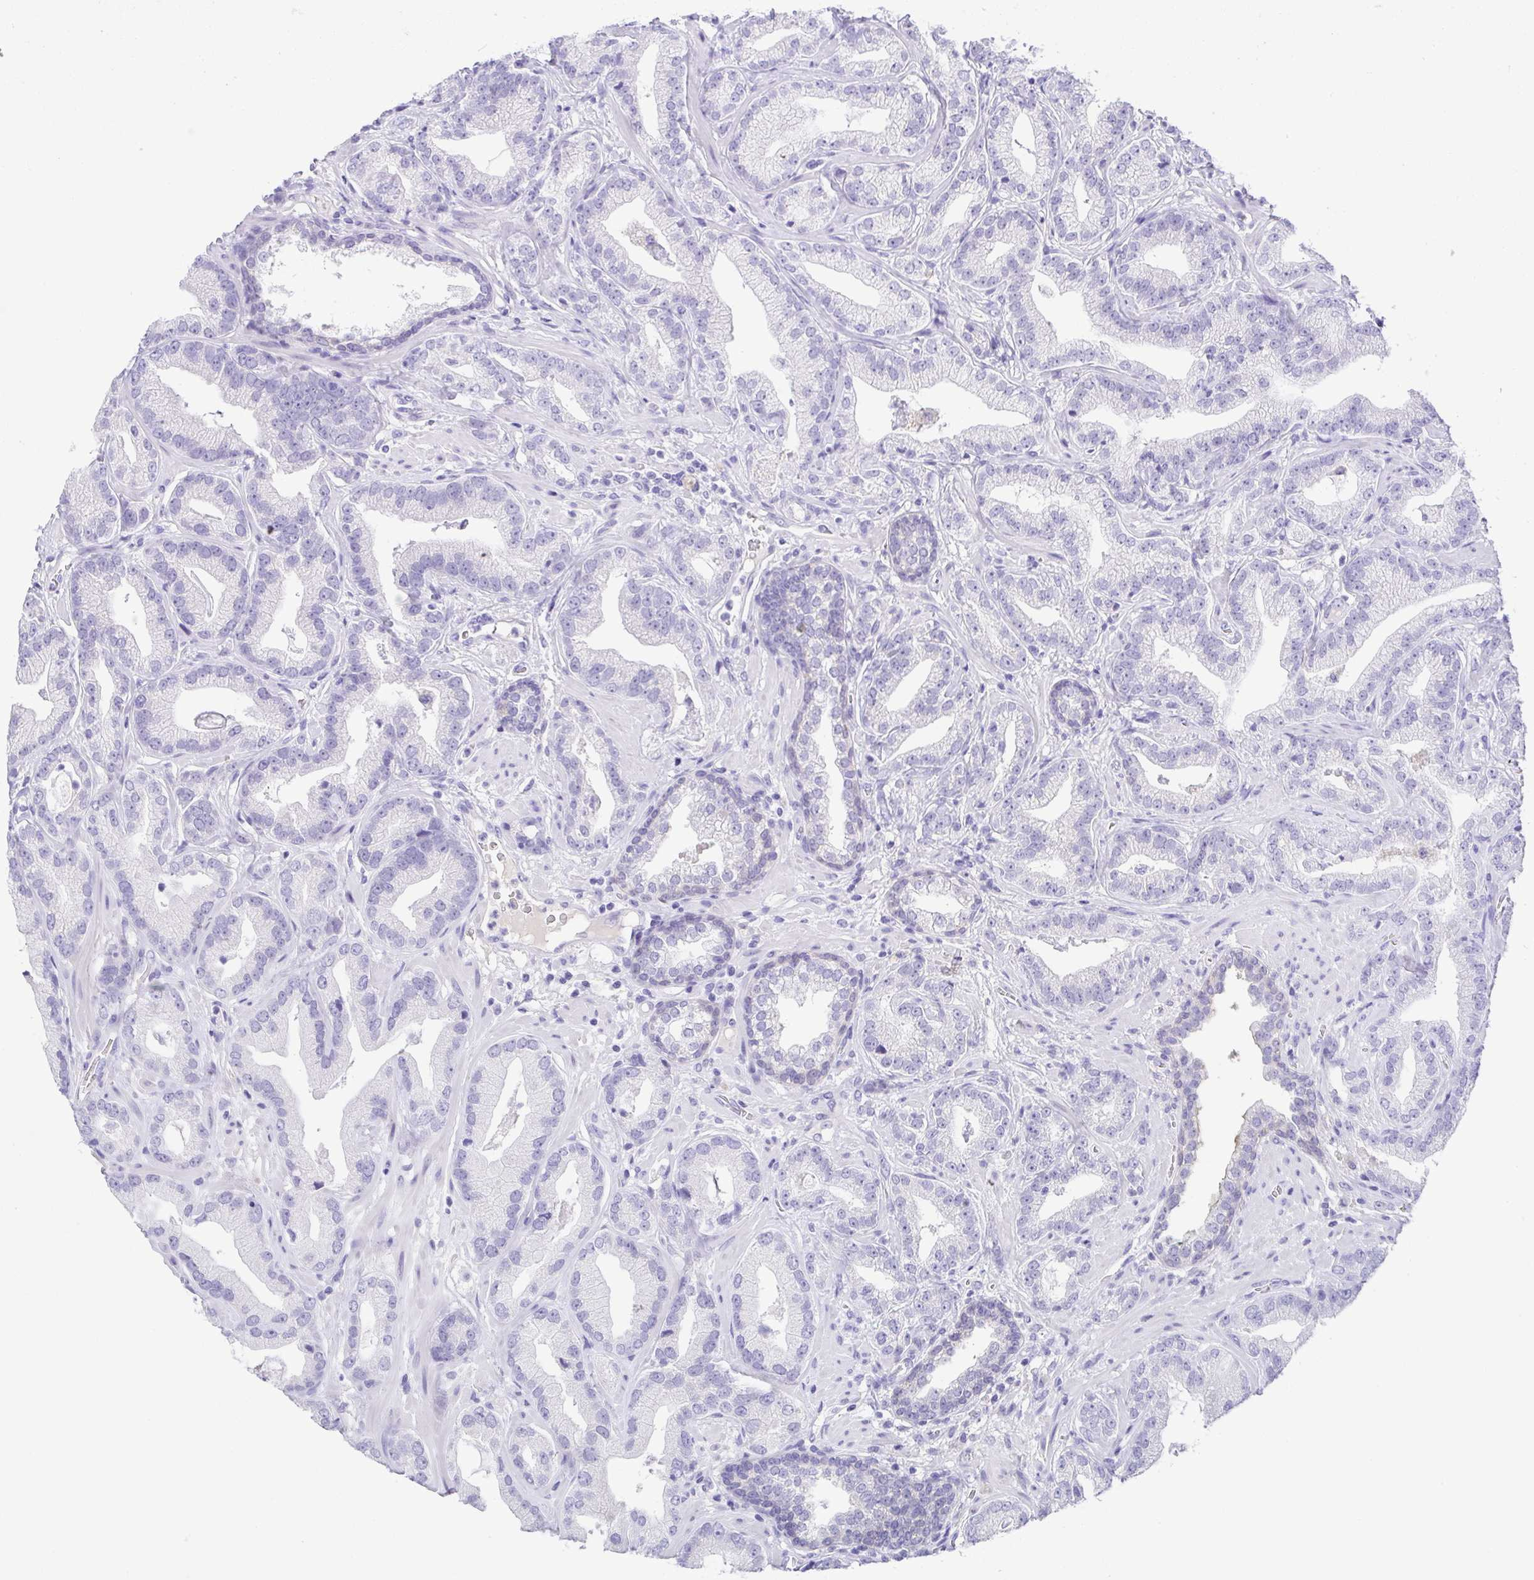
{"staining": {"intensity": "negative", "quantity": "none", "location": "none"}, "tissue": "prostate cancer", "cell_type": "Tumor cells", "image_type": "cancer", "snomed": [{"axis": "morphology", "description": "Adenocarcinoma, Low grade"}, {"axis": "topography", "description": "Prostate"}], "caption": "DAB (3,3'-diaminobenzidine) immunohistochemical staining of human prostate cancer (low-grade adenocarcinoma) demonstrates no significant staining in tumor cells.", "gene": "SPATA4", "patient": {"sex": "male", "age": 62}}